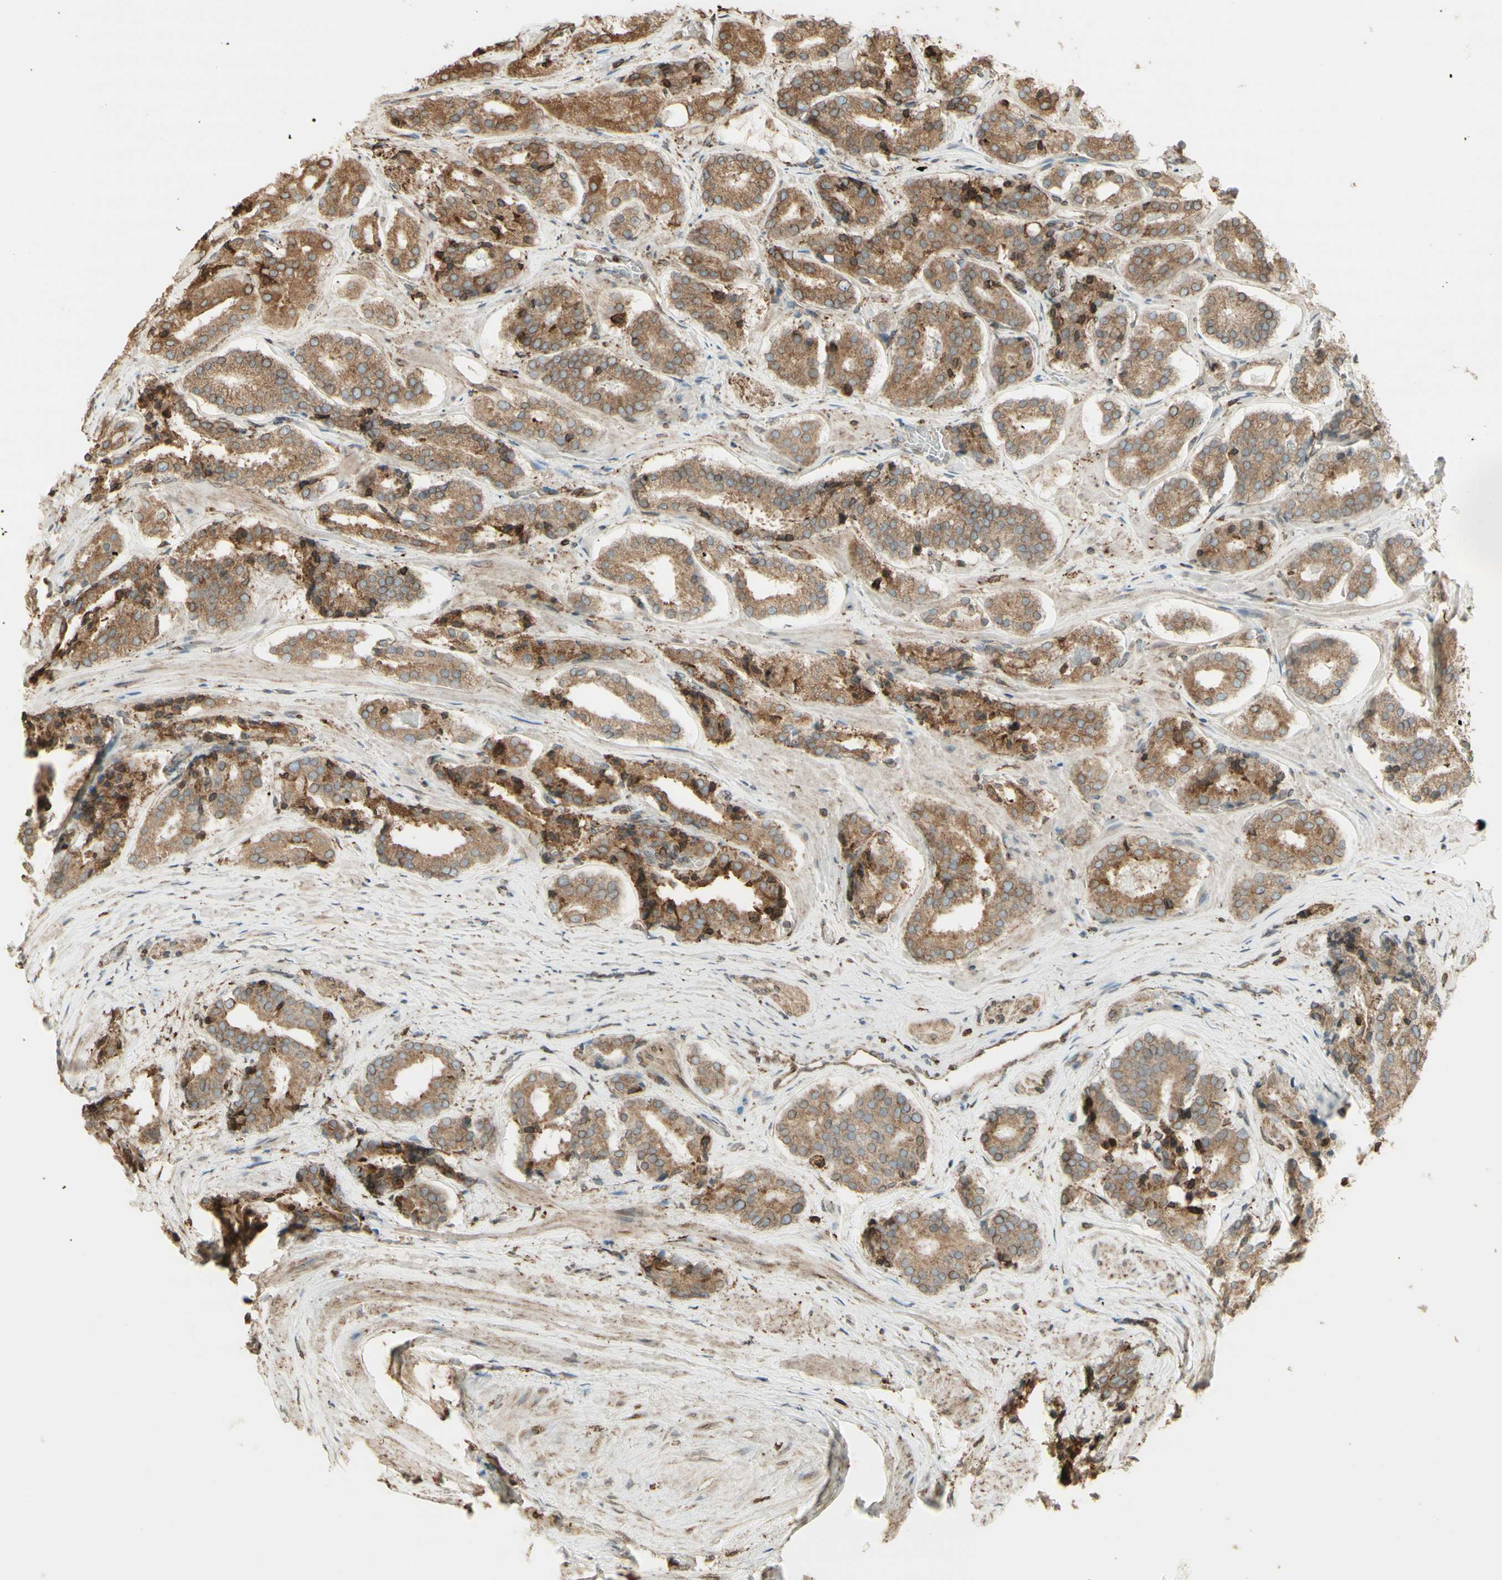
{"staining": {"intensity": "moderate", "quantity": ">75%", "location": "cytoplasmic/membranous"}, "tissue": "prostate cancer", "cell_type": "Tumor cells", "image_type": "cancer", "snomed": [{"axis": "morphology", "description": "Adenocarcinoma, High grade"}, {"axis": "topography", "description": "Prostate"}], "caption": "Tumor cells exhibit medium levels of moderate cytoplasmic/membranous staining in approximately >75% of cells in high-grade adenocarcinoma (prostate). (DAB (3,3'-diaminobenzidine) = brown stain, brightfield microscopy at high magnification).", "gene": "CANX", "patient": {"sex": "male", "age": 60}}